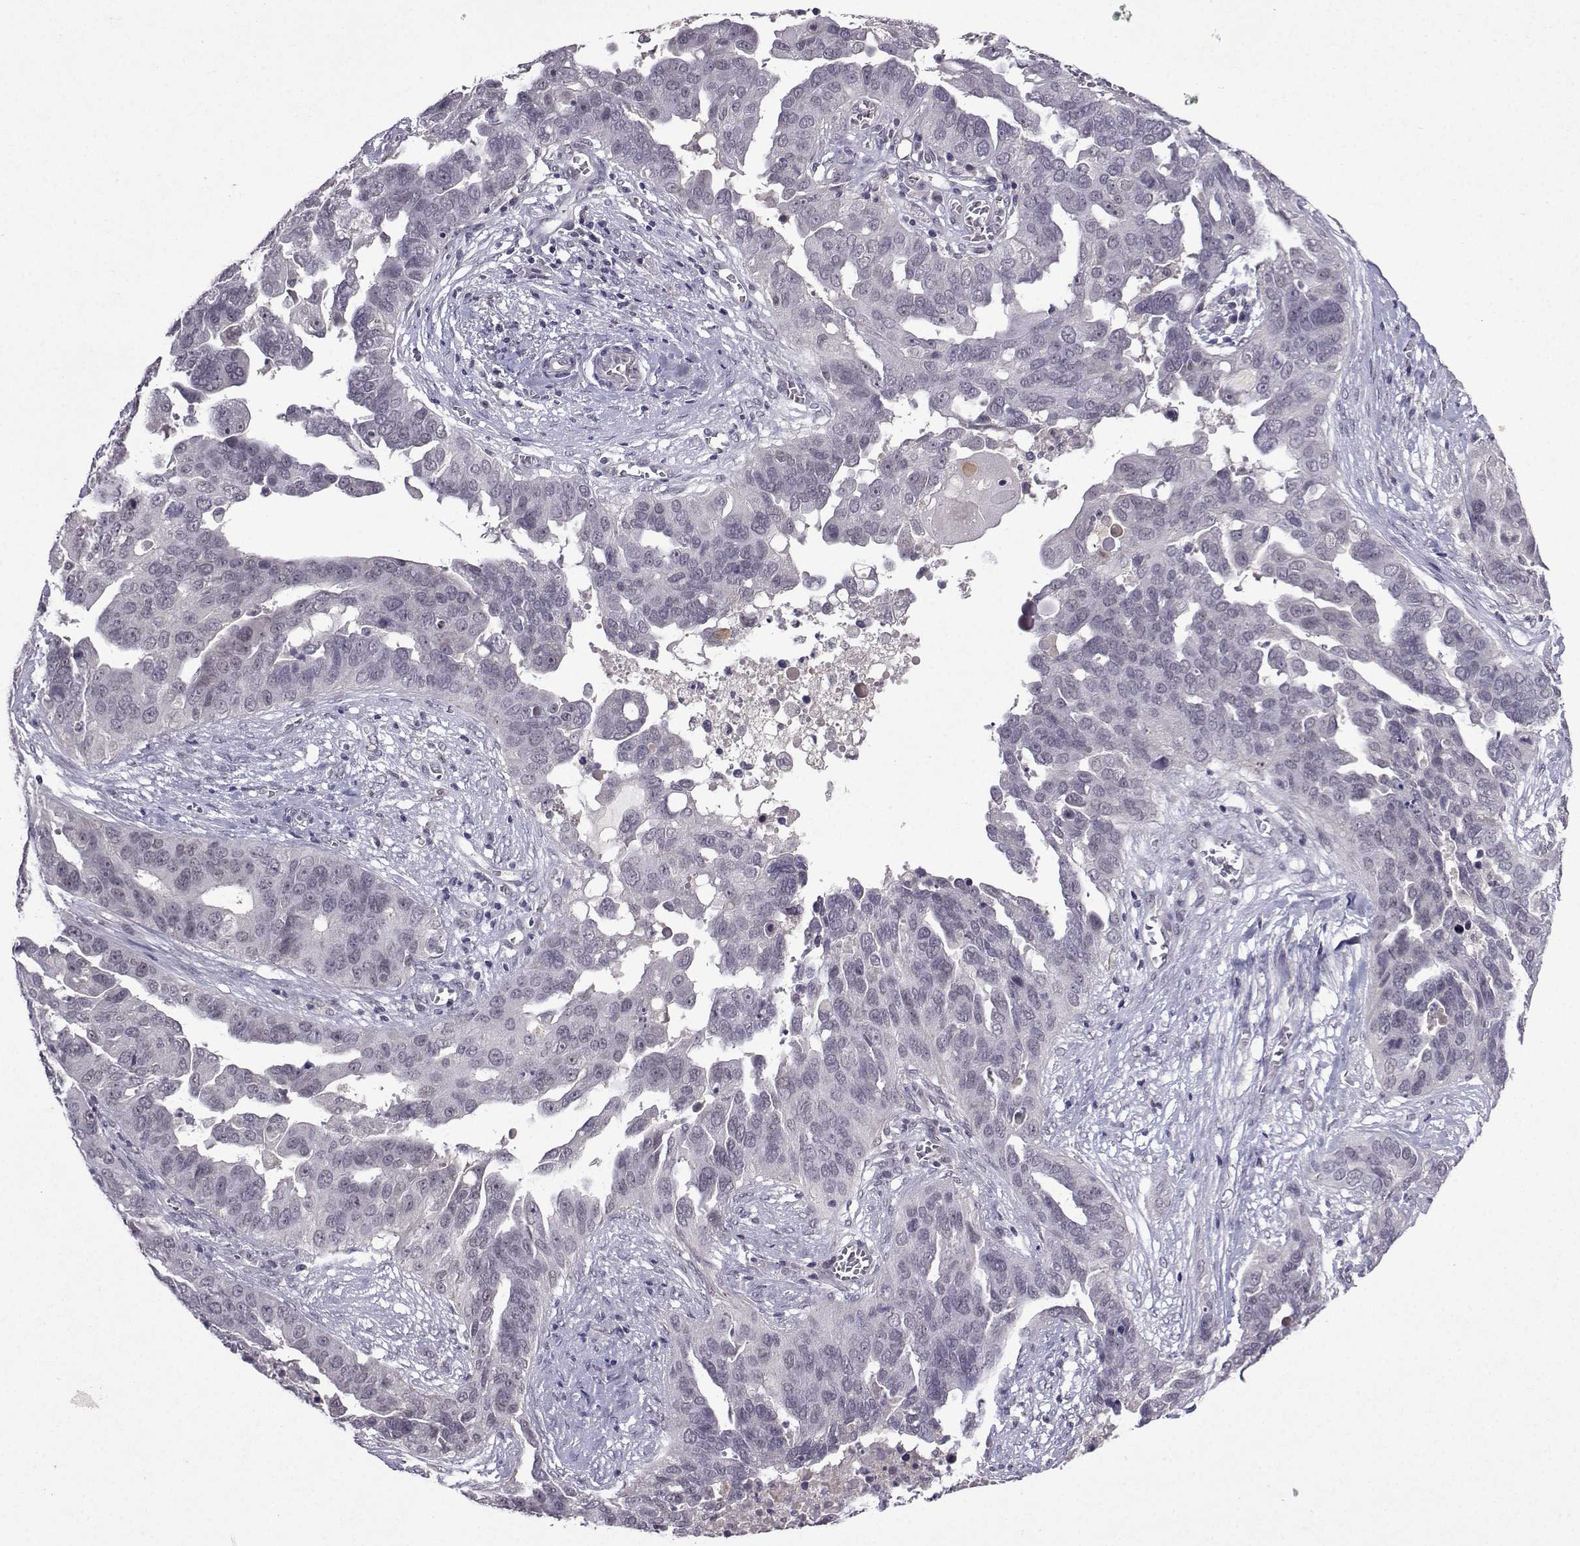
{"staining": {"intensity": "negative", "quantity": "none", "location": "none"}, "tissue": "ovarian cancer", "cell_type": "Tumor cells", "image_type": "cancer", "snomed": [{"axis": "morphology", "description": "Carcinoma, endometroid"}, {"axis": "topography", "description": "Soft tissue"}, {"axis": "topography", "description": "Ovary"}], "caption": "Tumor cells are negative for protein expression in human ovarian endometroid carcinoma.", "gene": "CCL28", "patient": {"sex": "female", "age": 52}}